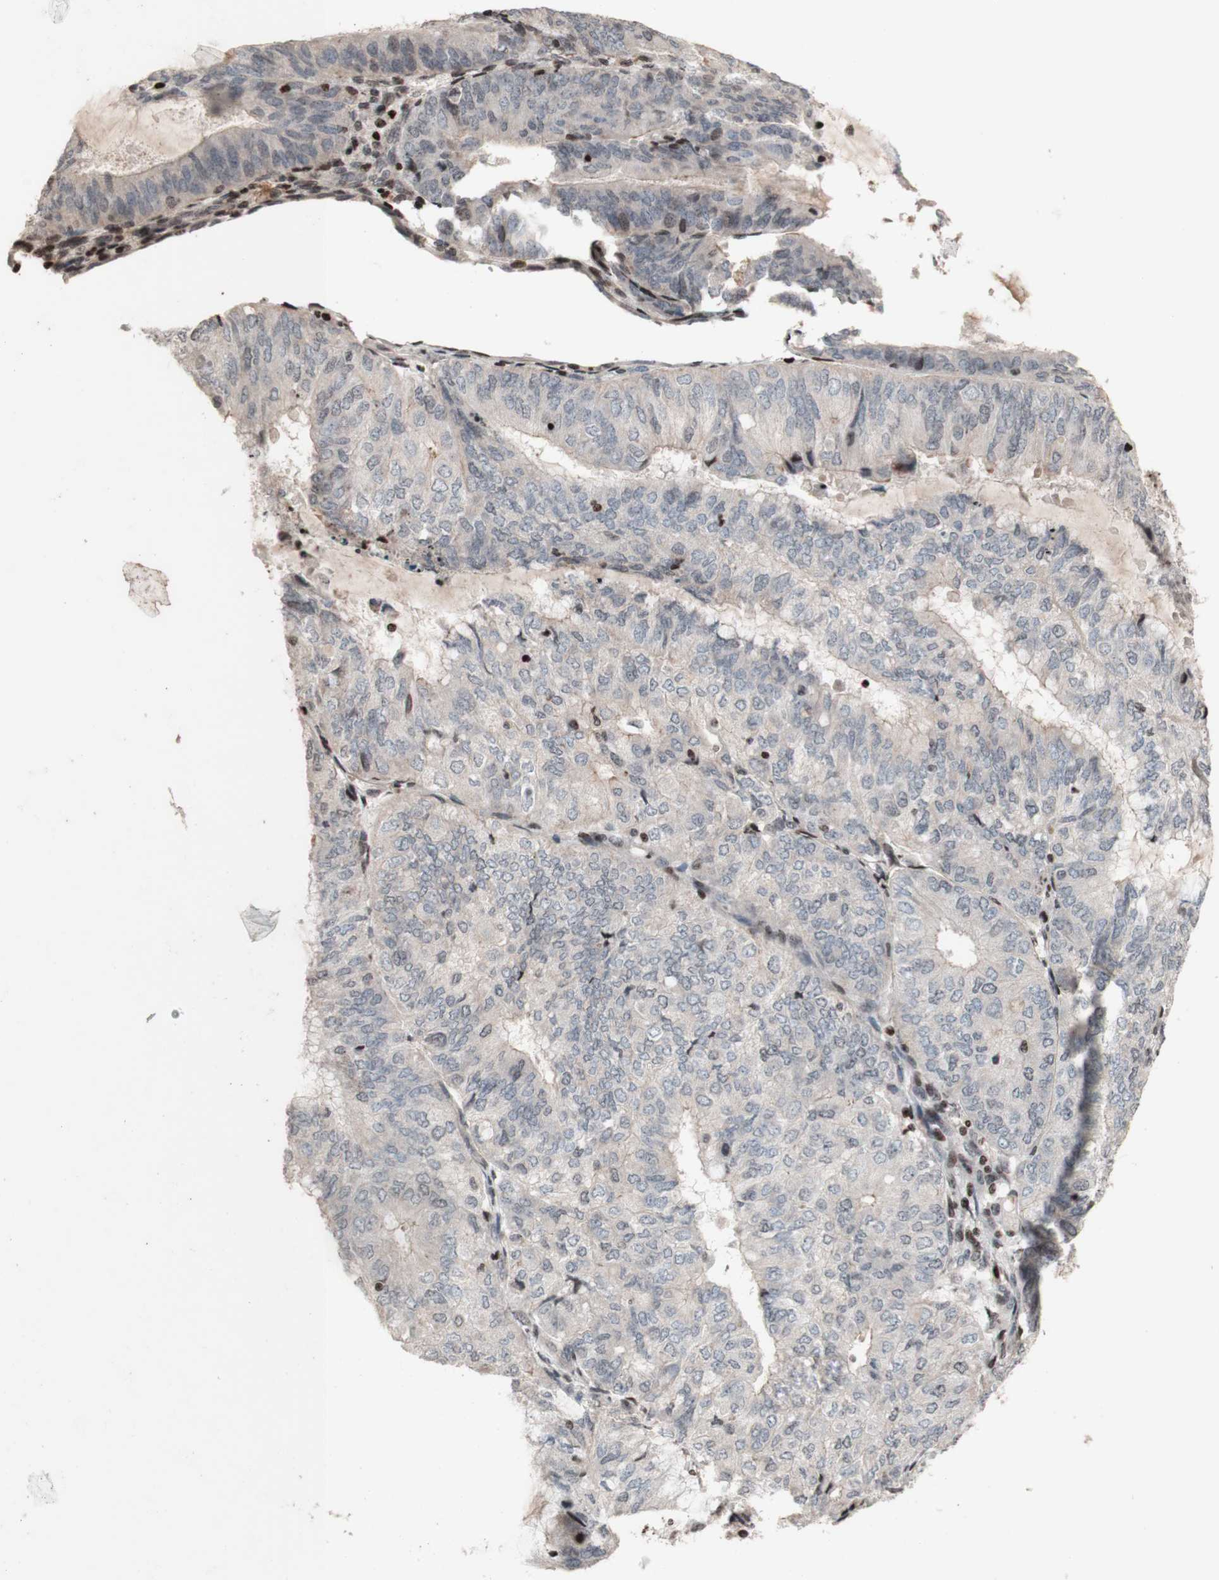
{"staining": {"intensity": "negative", "quantity": "none", "location": "none"}, "tissue": "endometrial cancer", "cell_type": "Tumor cells", "image_type": "cancer", "snomed": [{"axis": "morphology", "description": "Adenocarcinoma, NOS"}, {"axis": "topography", "description": "Endometrium"}], "caption": "Image shows no protein positivity in tumor cells of adenocarcinoma (endometrial) tissue.", "gene": "POLA1", "patient": {"sex": "female", "age": 81}}